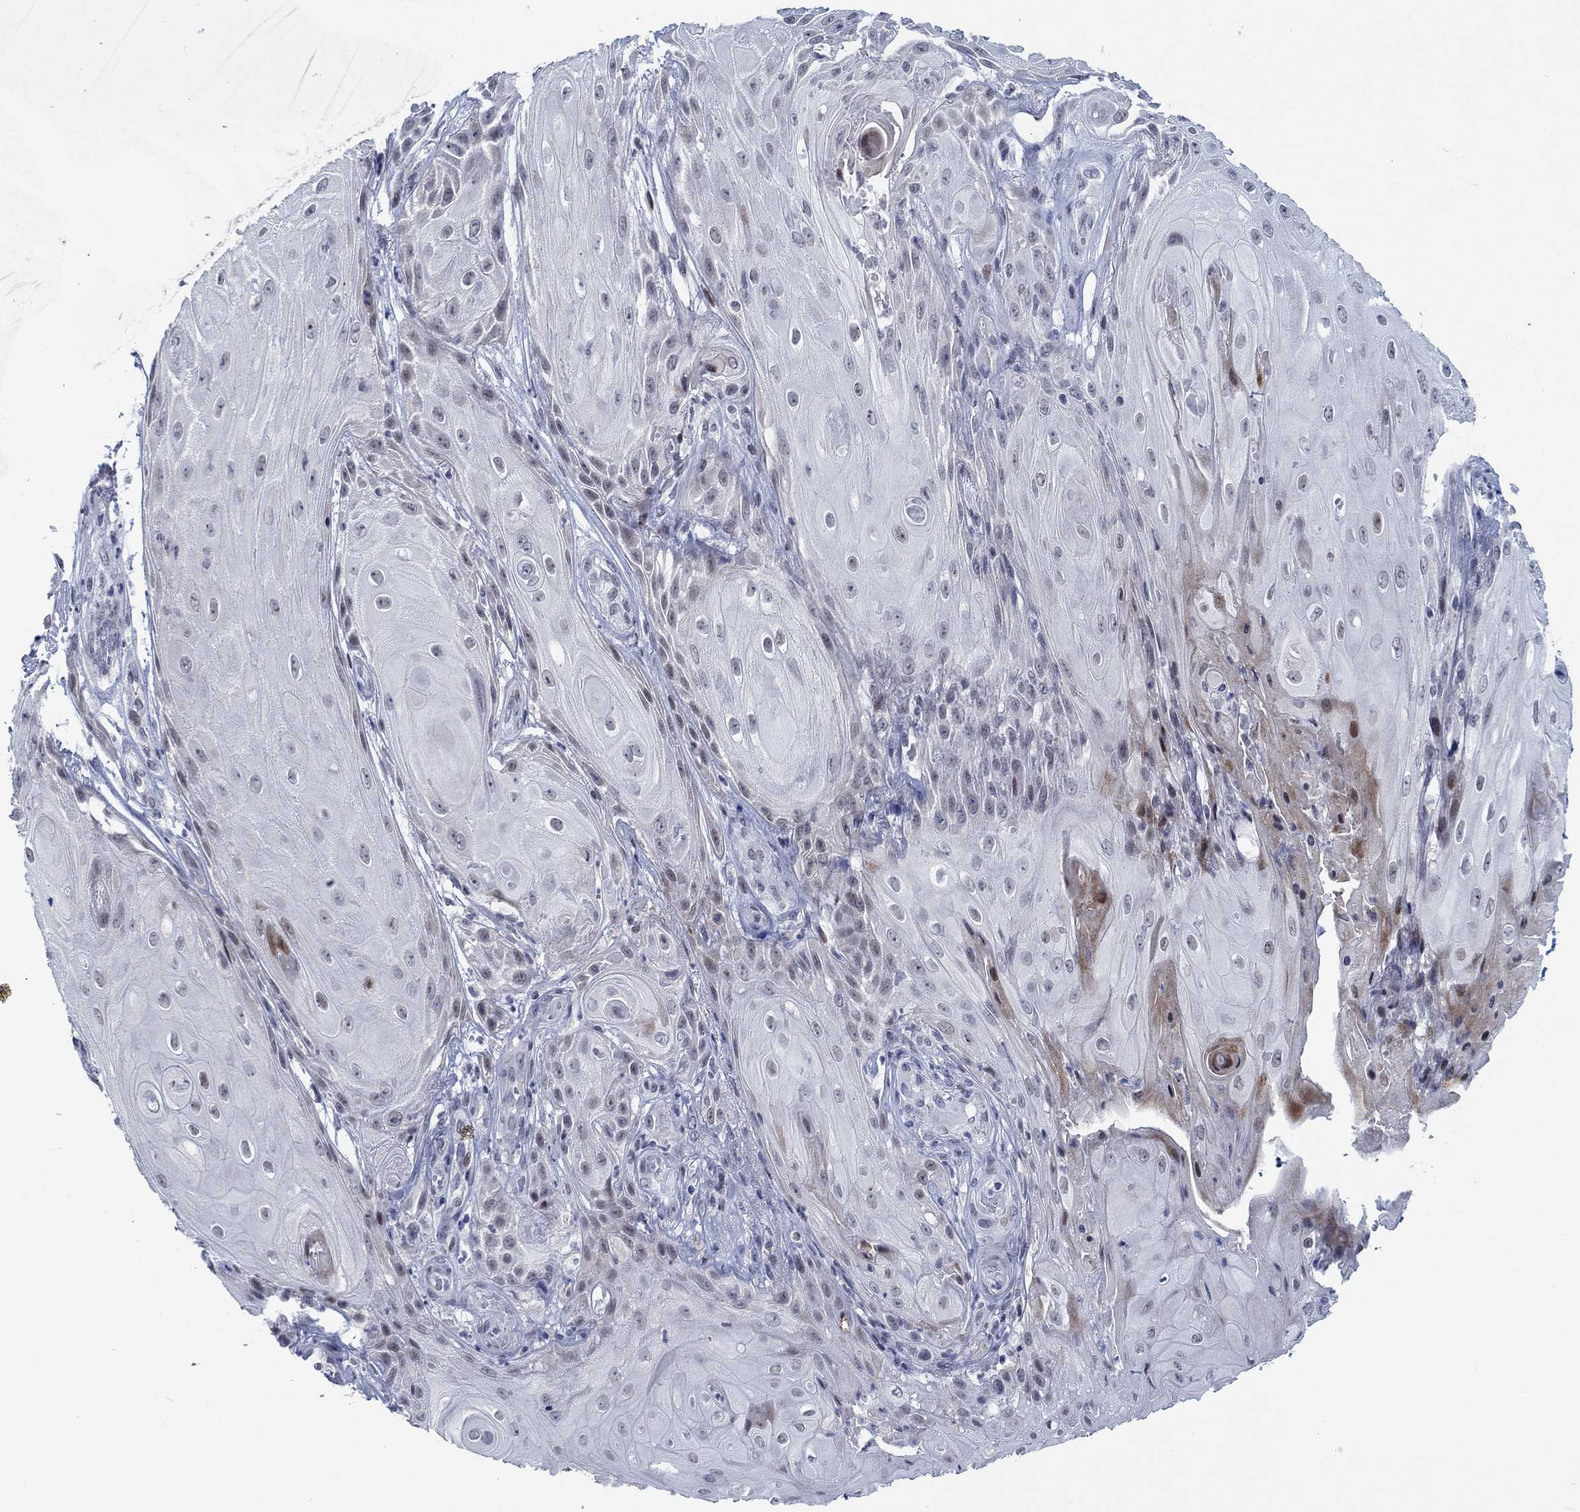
{"staining": {"intensity": "negative", "quantity": "none", "location": "none"}, "tissue": "skin cancer", "cell_type": "Tumor cells", "image_type": "cancer", "snomed": [{"axis": "morphology", "description": "Squamous cell carcinoma, NOS"}, {"axis": "topography", "description": "Skin"}], "caption": "High magnification brightfield microscopy of skin squamous cell carcinoma stained with DAB (3,3'-diaminobenzidine) (brown) and counterstained with hematoxylin (blue): tumor cells show no significant staining.", "gene": "NEU3", "patient": {"sex": "male", "age": 62}}